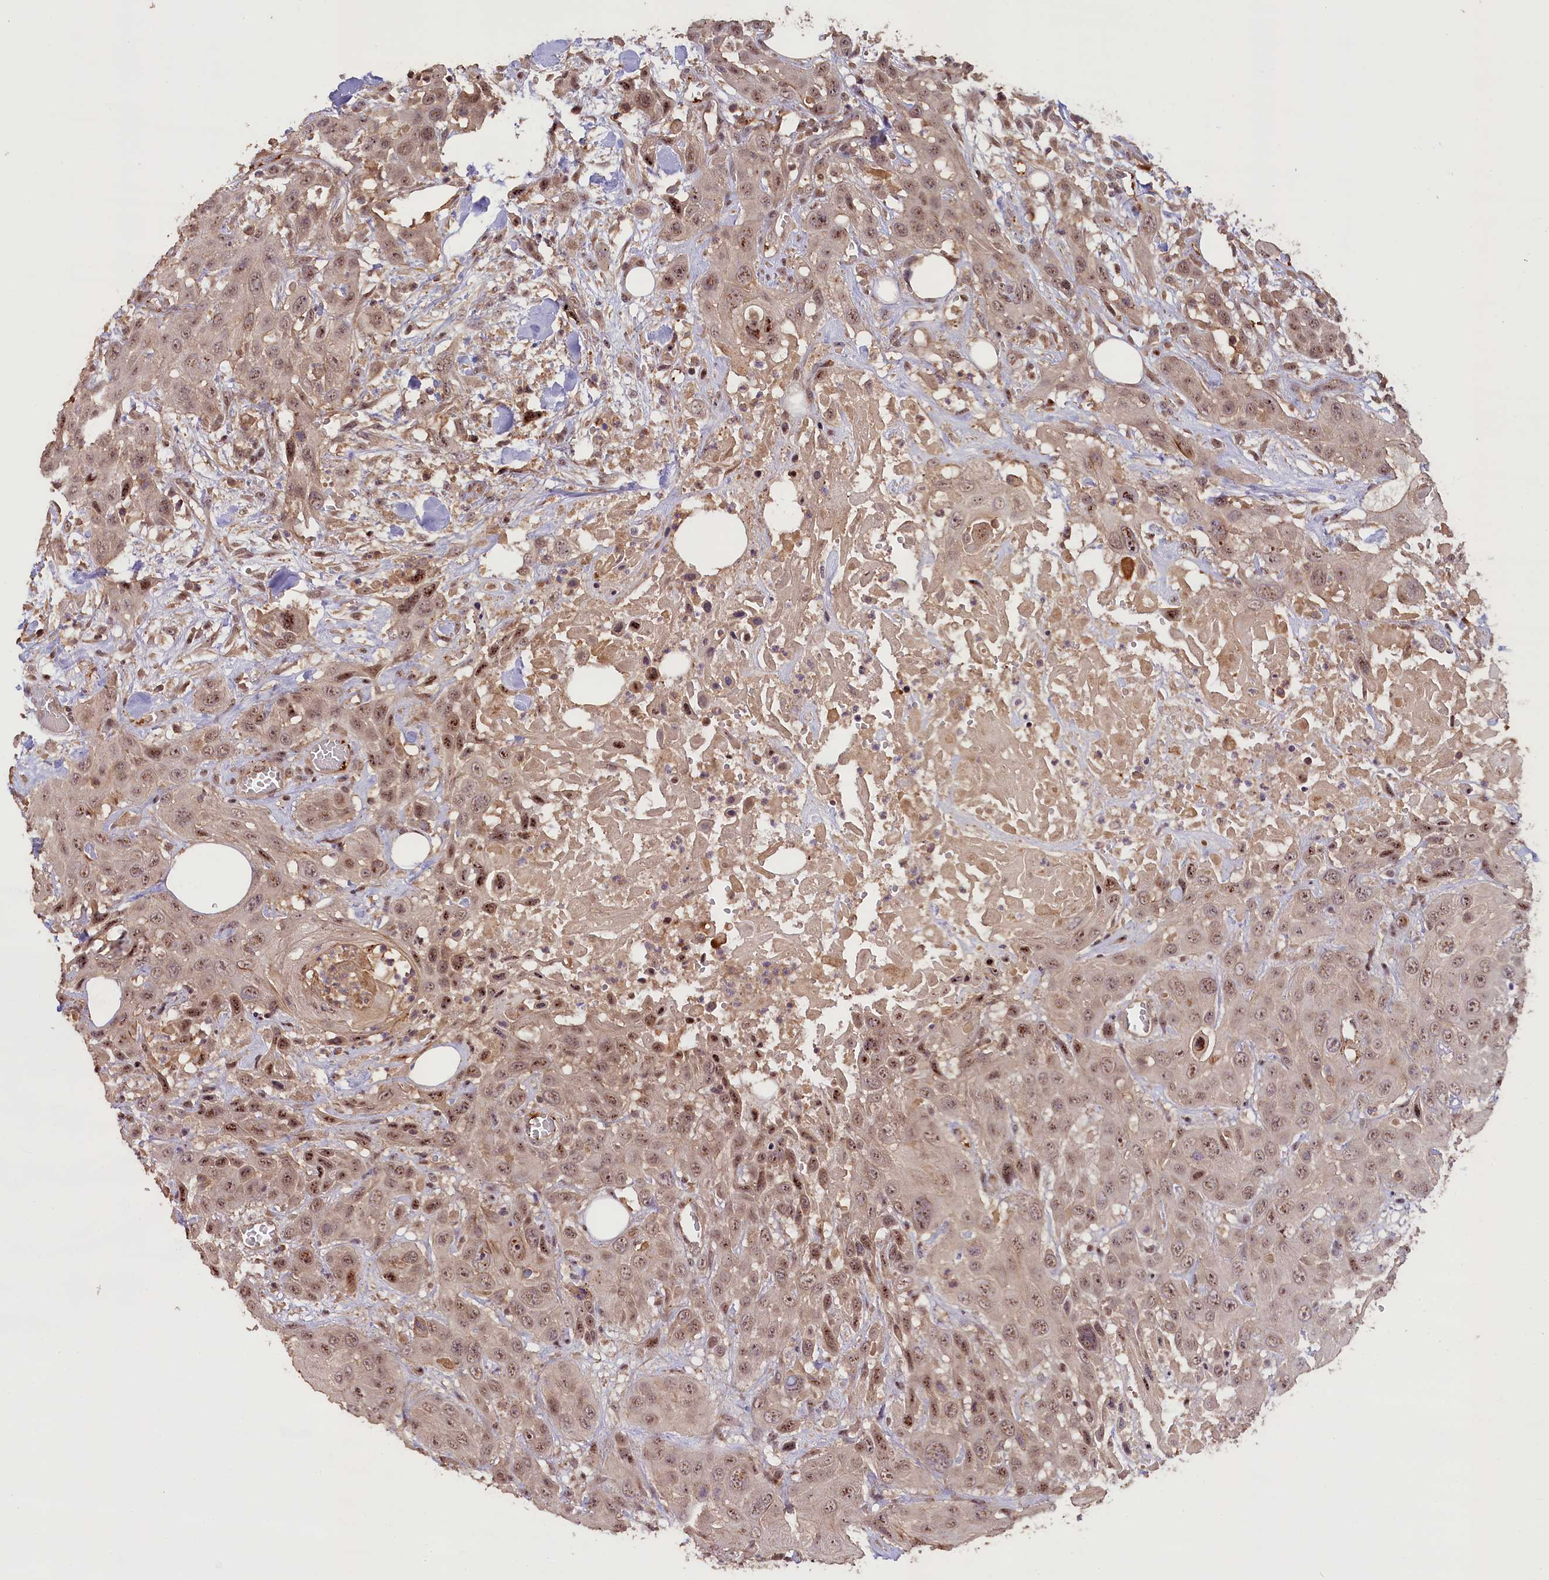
{"staining": {"intensity": "moderate", "quantity": ">75%", "location": "nuclear"}, "tissue": "head and neck cancer", "cell_type": "Tumor cells", "image_type": "cancer", "snomed": [{"axis": "morphology", "description": "Squamous cell carcinoma, NOS"}, {"axis": "topography", "description": "Head-Neck"}], "caption": "Immunohistochemistry (DAB (3,3'-diaminobenzidine)) staining of human head and neck cancer shows moderate nuclear protein expression in about >75% of tumor cells.", "gene": "FUZ", "patient": {"sex": "male", "age": 81}}